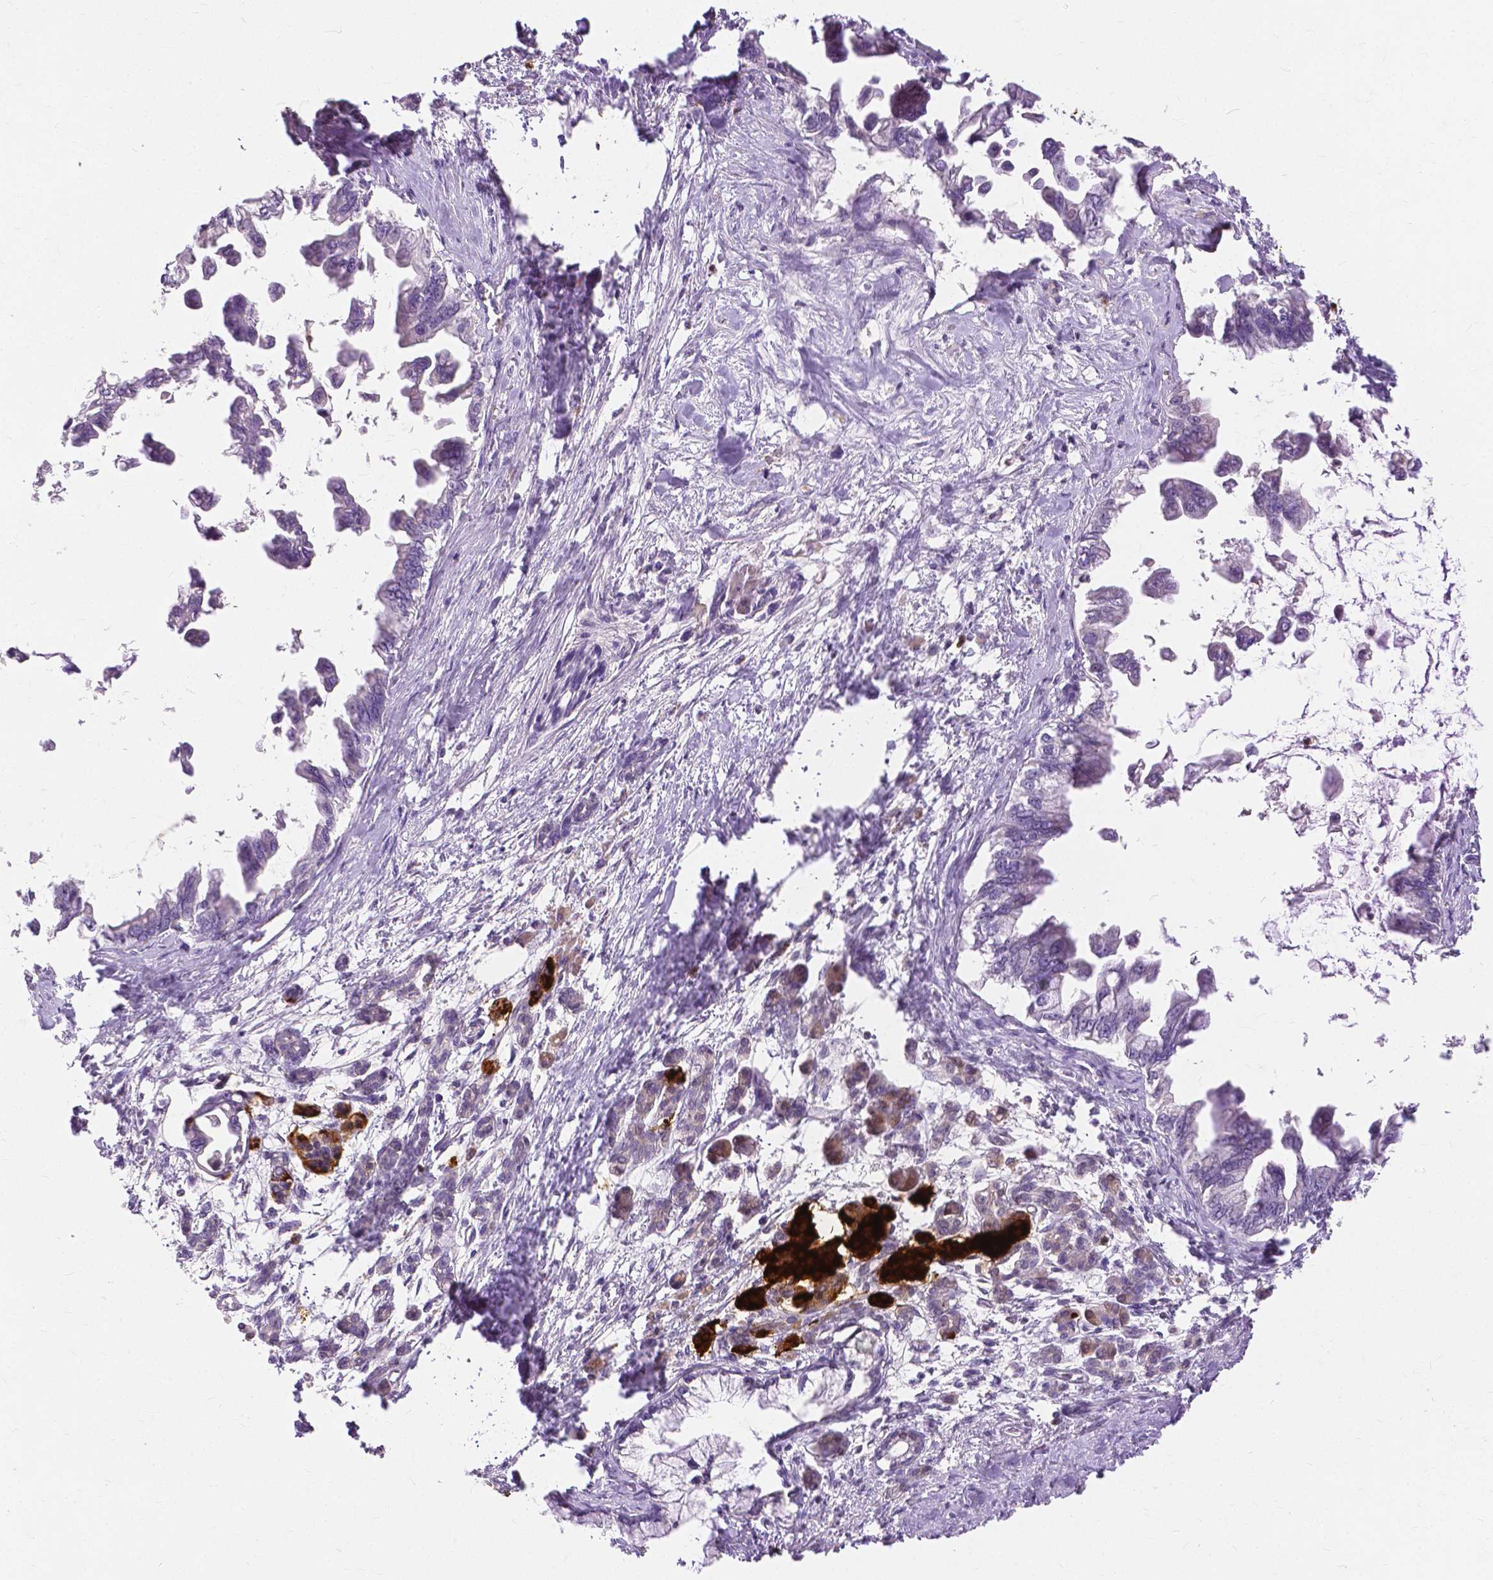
{"staining": {"intensity": "negative", "quantity": "none", "location": "none"}, "tissue": "pancreatic cancer", "cell_type": "Tumor cells", "image_type": "cancer", "snomed": [{"axis": "morphology", "description": "Adenocarcinoma, NOS"}, {"axis": "topography", "description": "Pancreas"}], "caption": "The photomicrograph demonstrates no staining of tumor cells in adenocarcinoma (pancreatic).", "gene": "CXCR2", "patient": {"sex": "male", "age": 61}}